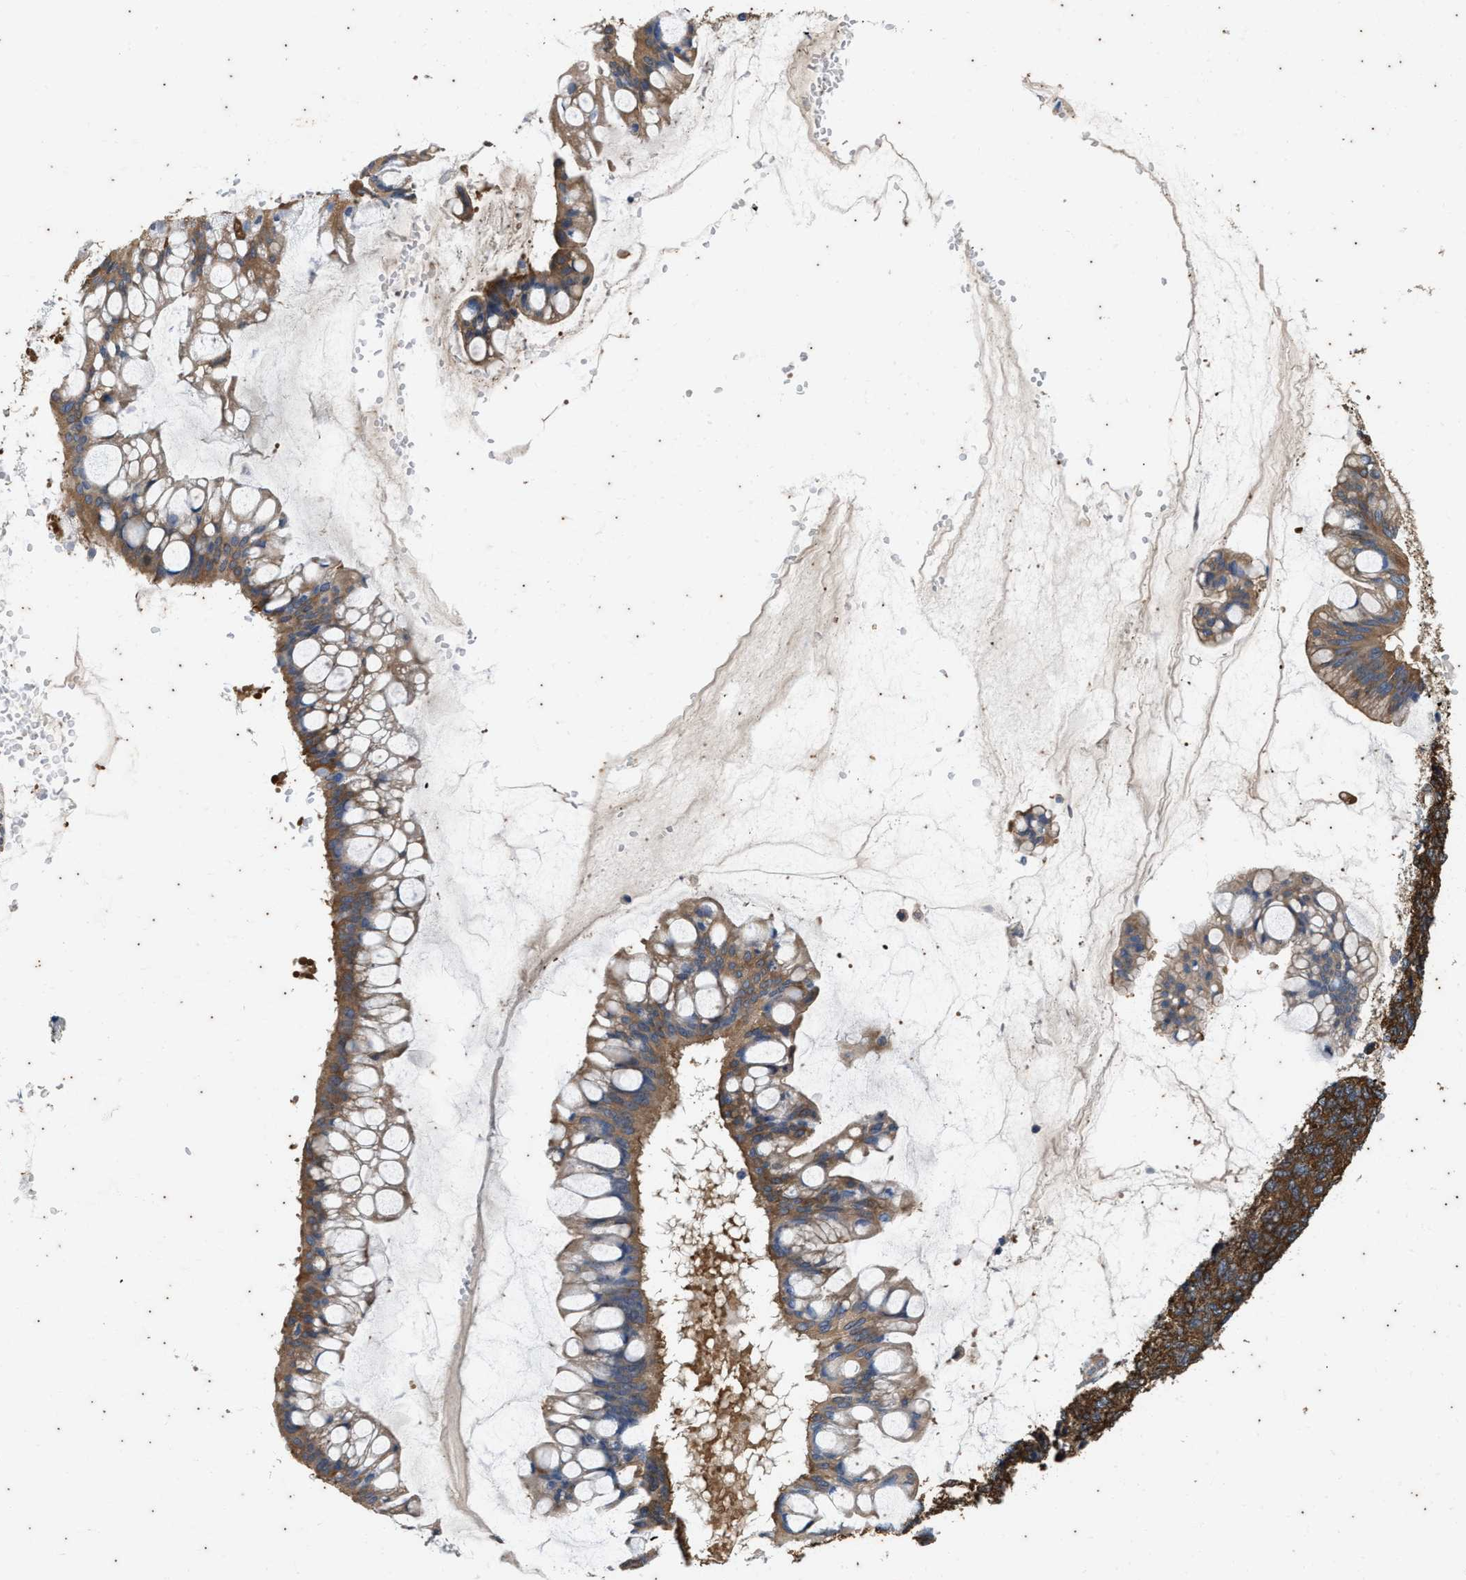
{"staining": {"intensity": "moderate", "quantity": ">75%", "location": "cytoplasmic/membranous"}, "tissue": "ovarian cancer", "cell_type": "Tumor cells", "image_type": "cancer", "snomed": [{"axis": "morphology", "description": "Cystadenocarcinoma, mucinous, NOS"}, {"axis": "topography", "description": "Ovary"}], "caption": "Ovarian cancer stained with a brown dye reveals moderate cytoplasmic/membranous positive expression in about >75% of tumor cells.", "gene": "COX19", "patient": {"sex": "female", "age": 73}}